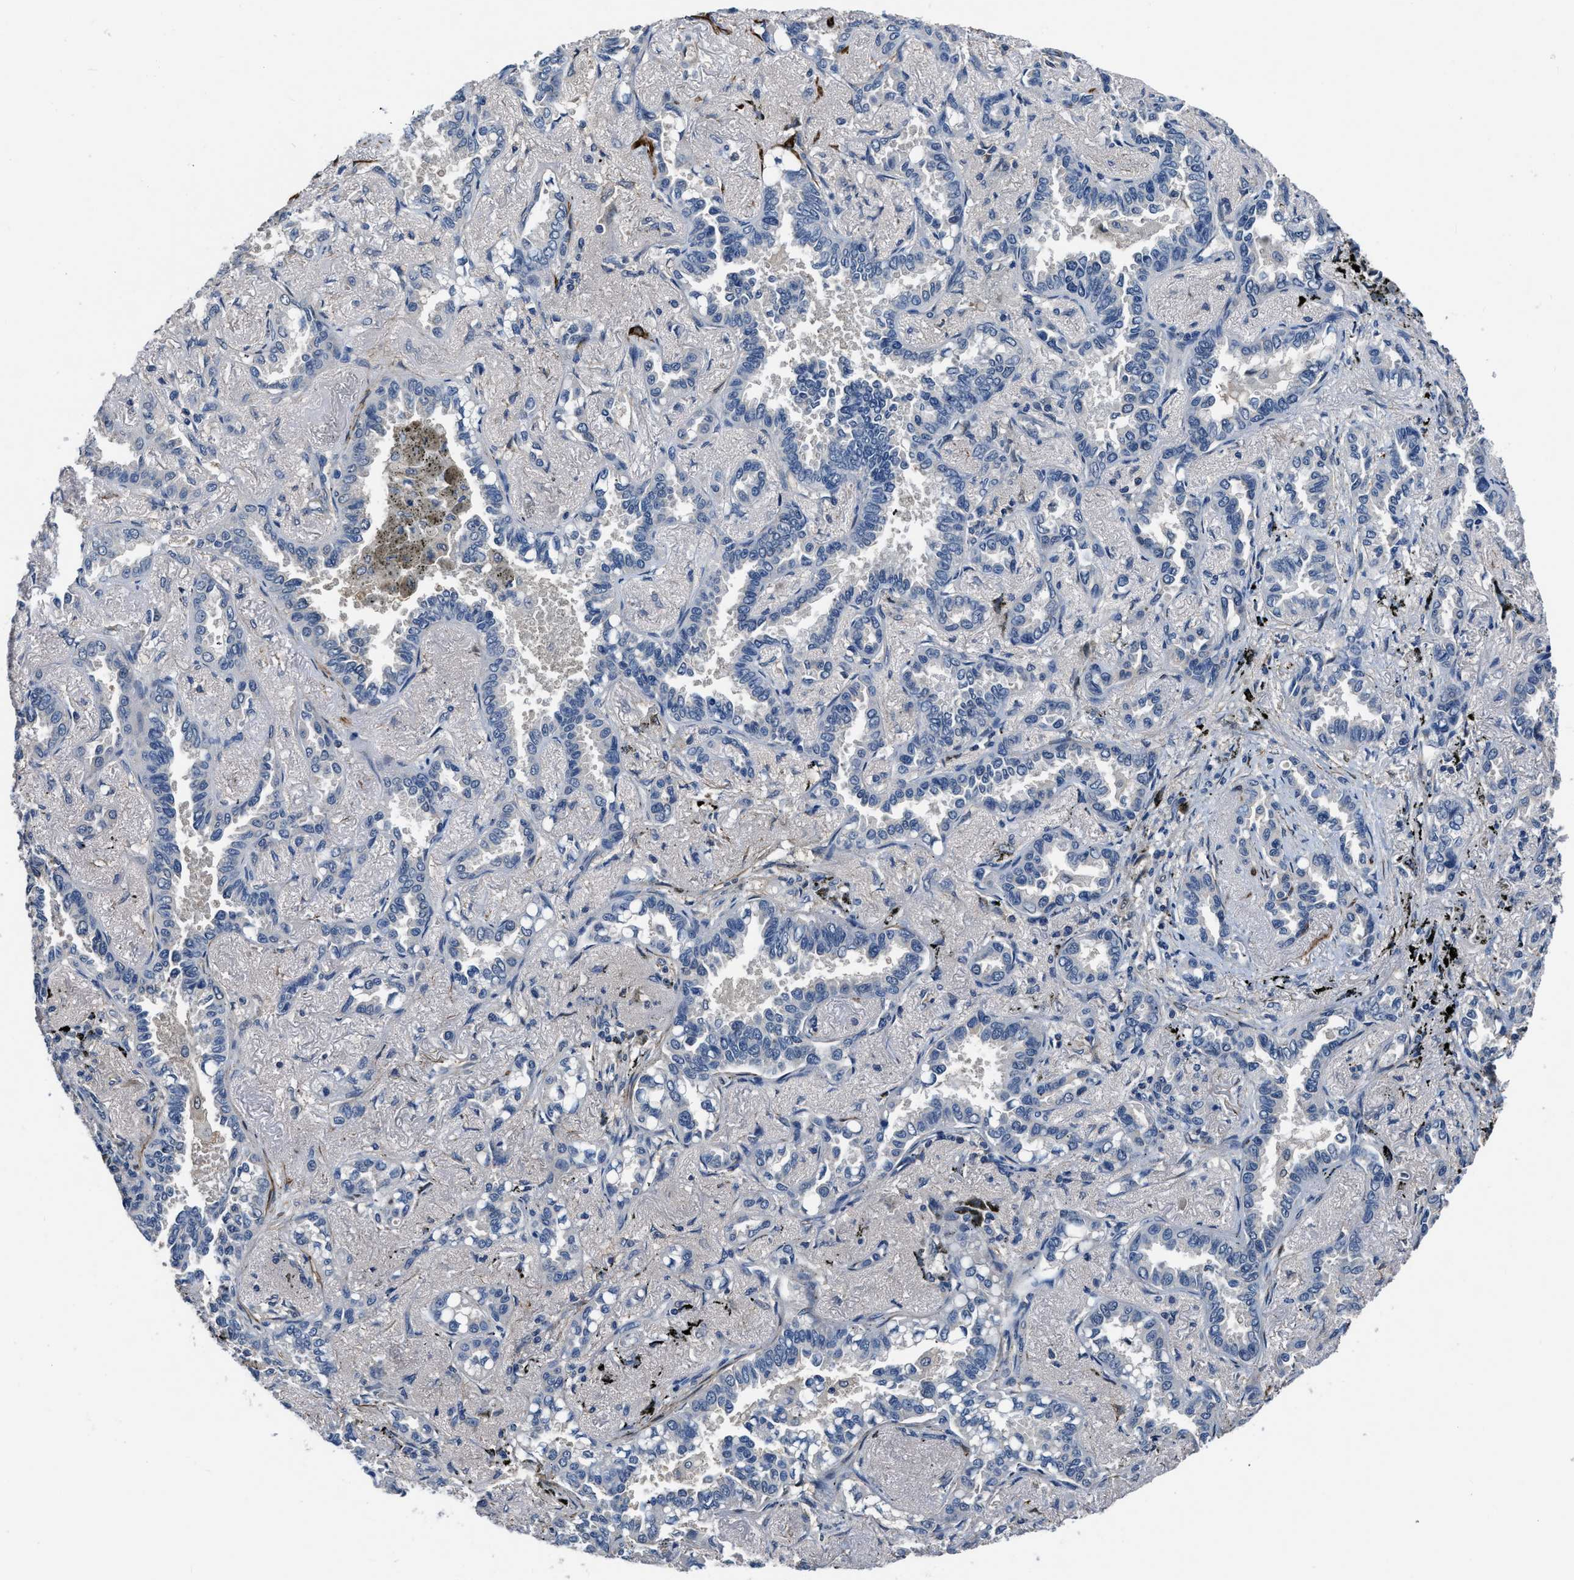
{"staining": {"intensity": "negative", "quantity": "none", "location": "none"}, "tissue": "lung cancer", "cell_type": "Tumor cells", "image_type": "cancer", "snomed": [{"axis": "morphology", "description": "Adenocarcinoma, NOS"}, {"axis": "topography", "description": "Lung"}], "caption": "The image demonstrates no significant staining in tumor cells of lung adenocarcinoma. (IHC, brightfield microscopy, high magnification).", "gene": "LANCL2", "patient": {"sex": "male", "age": 59}}